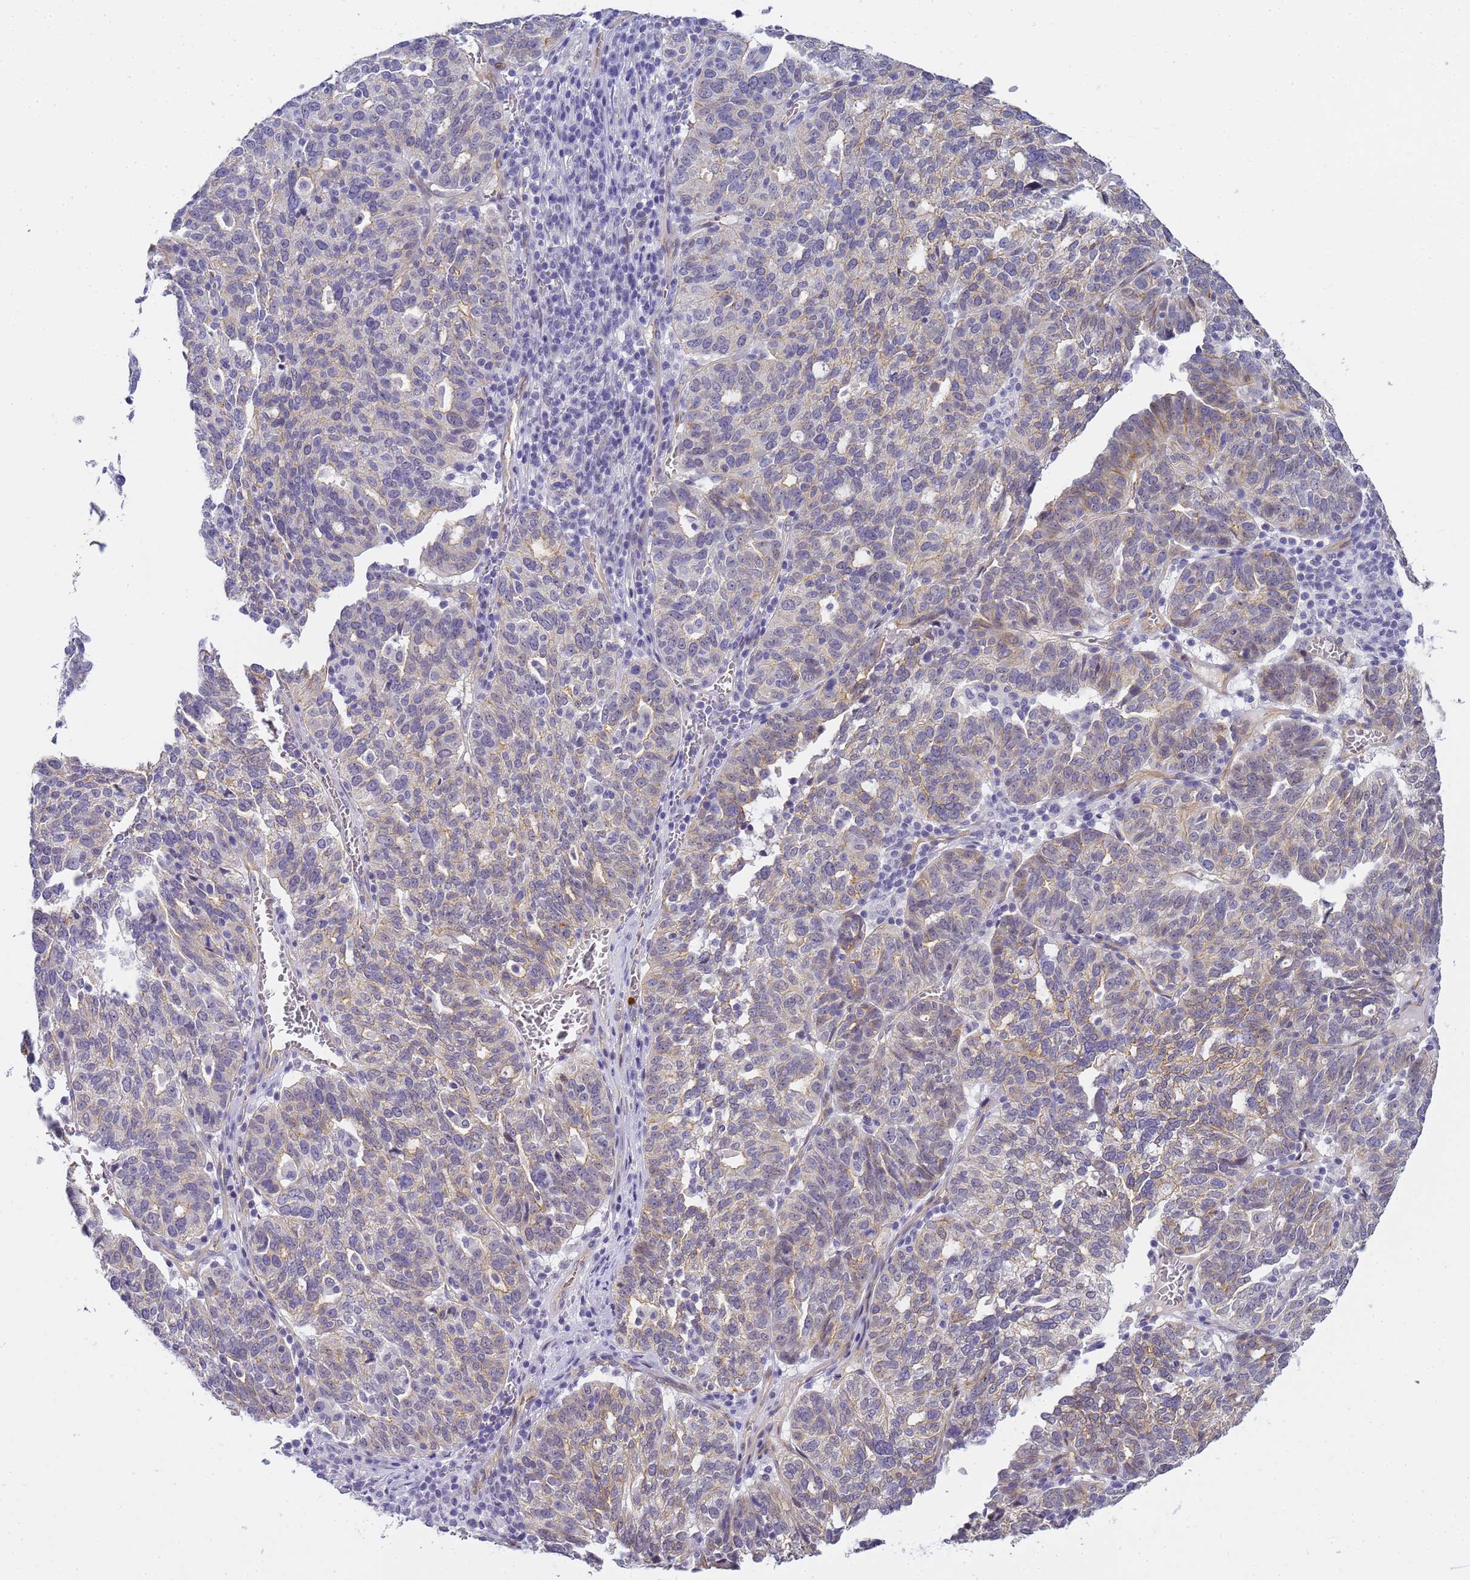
{"staining": {"intensity": "weak", "quantity": "<25%", "location": "cytoplasmic/membranous"}, "tissue": "ovarian cancer", "cell_type": "Tumor cells", "image_type": "cancer", "snomed": [{"axis": "morphology", "description": "Cystadenocarcinoma, serous, NOS"}, {"axis": "topography", "description": "Ovary"}], "caption": "Image shows no significant protein expression in tumor cells of ovarian serous cystadenocarcinoma.", "gene": "GON4L", "patient": {"sex": "female", "age": 59}}